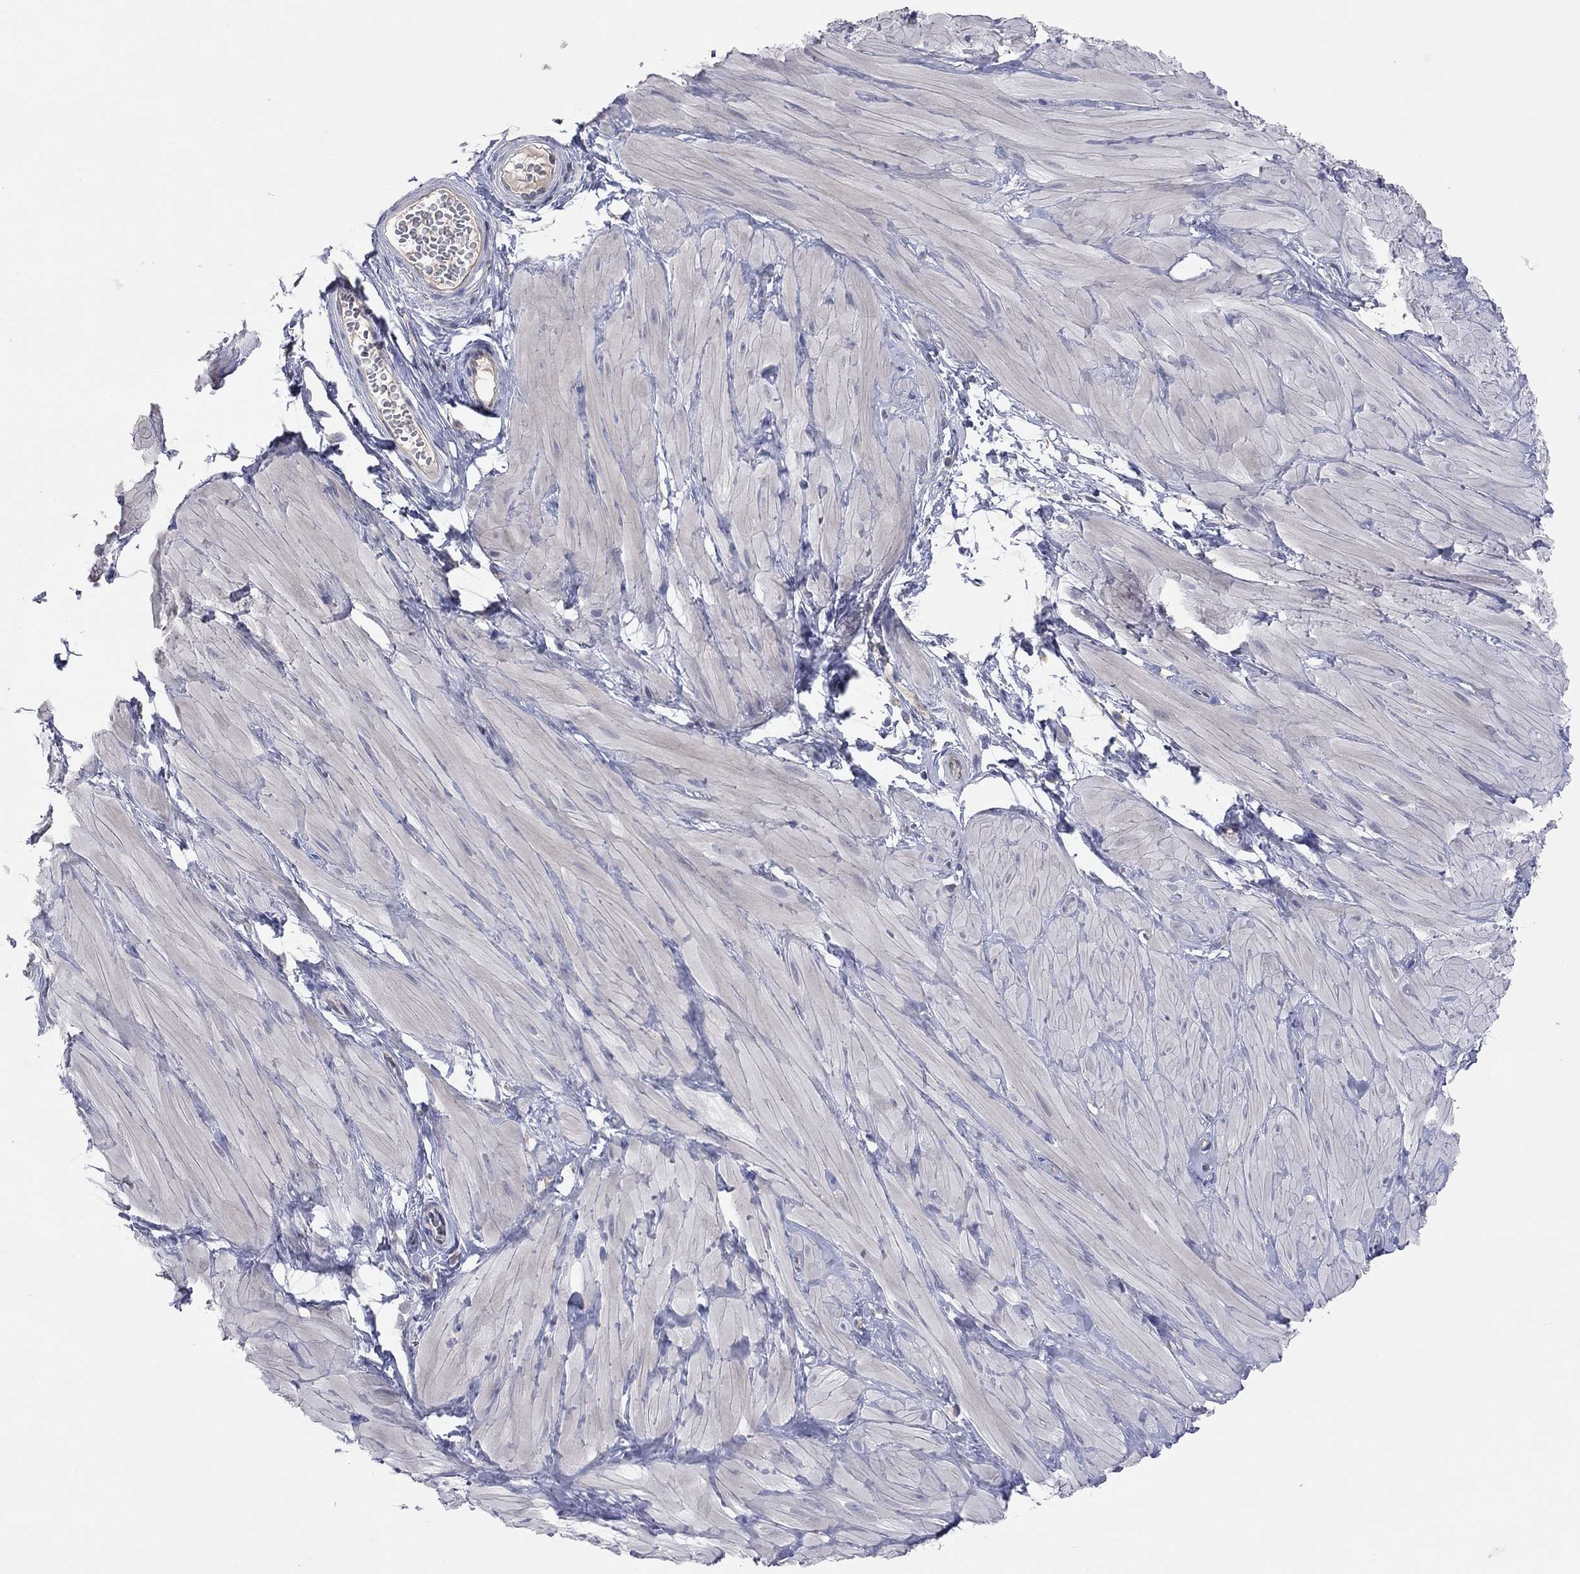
{"staining": {"intensity": "negative", "quantity": "none", "location": "none"}, "tissue": "adipose tissue", "cell_type": "Adipocytes", "image_type": "normal", "snomed": [{"axis": "morphology", "description": "Normal tissue, NOS"}, {"axis": "topography", "description": "Smooth muscle"}, {"axis": "topography", "description": "Peripheral nerve tissue"}], "caption": "Immunohistochemical staining of benign human adipose tissue shows no significant positivity in adipocytes. (DAB (3,3'-diaminobenzidine) immunohistochemistry (IHC) visualized using brightfield microscopy, high magnification).", "gene": "KCNB1", "patient": {"sex": "male", "age": 22}}